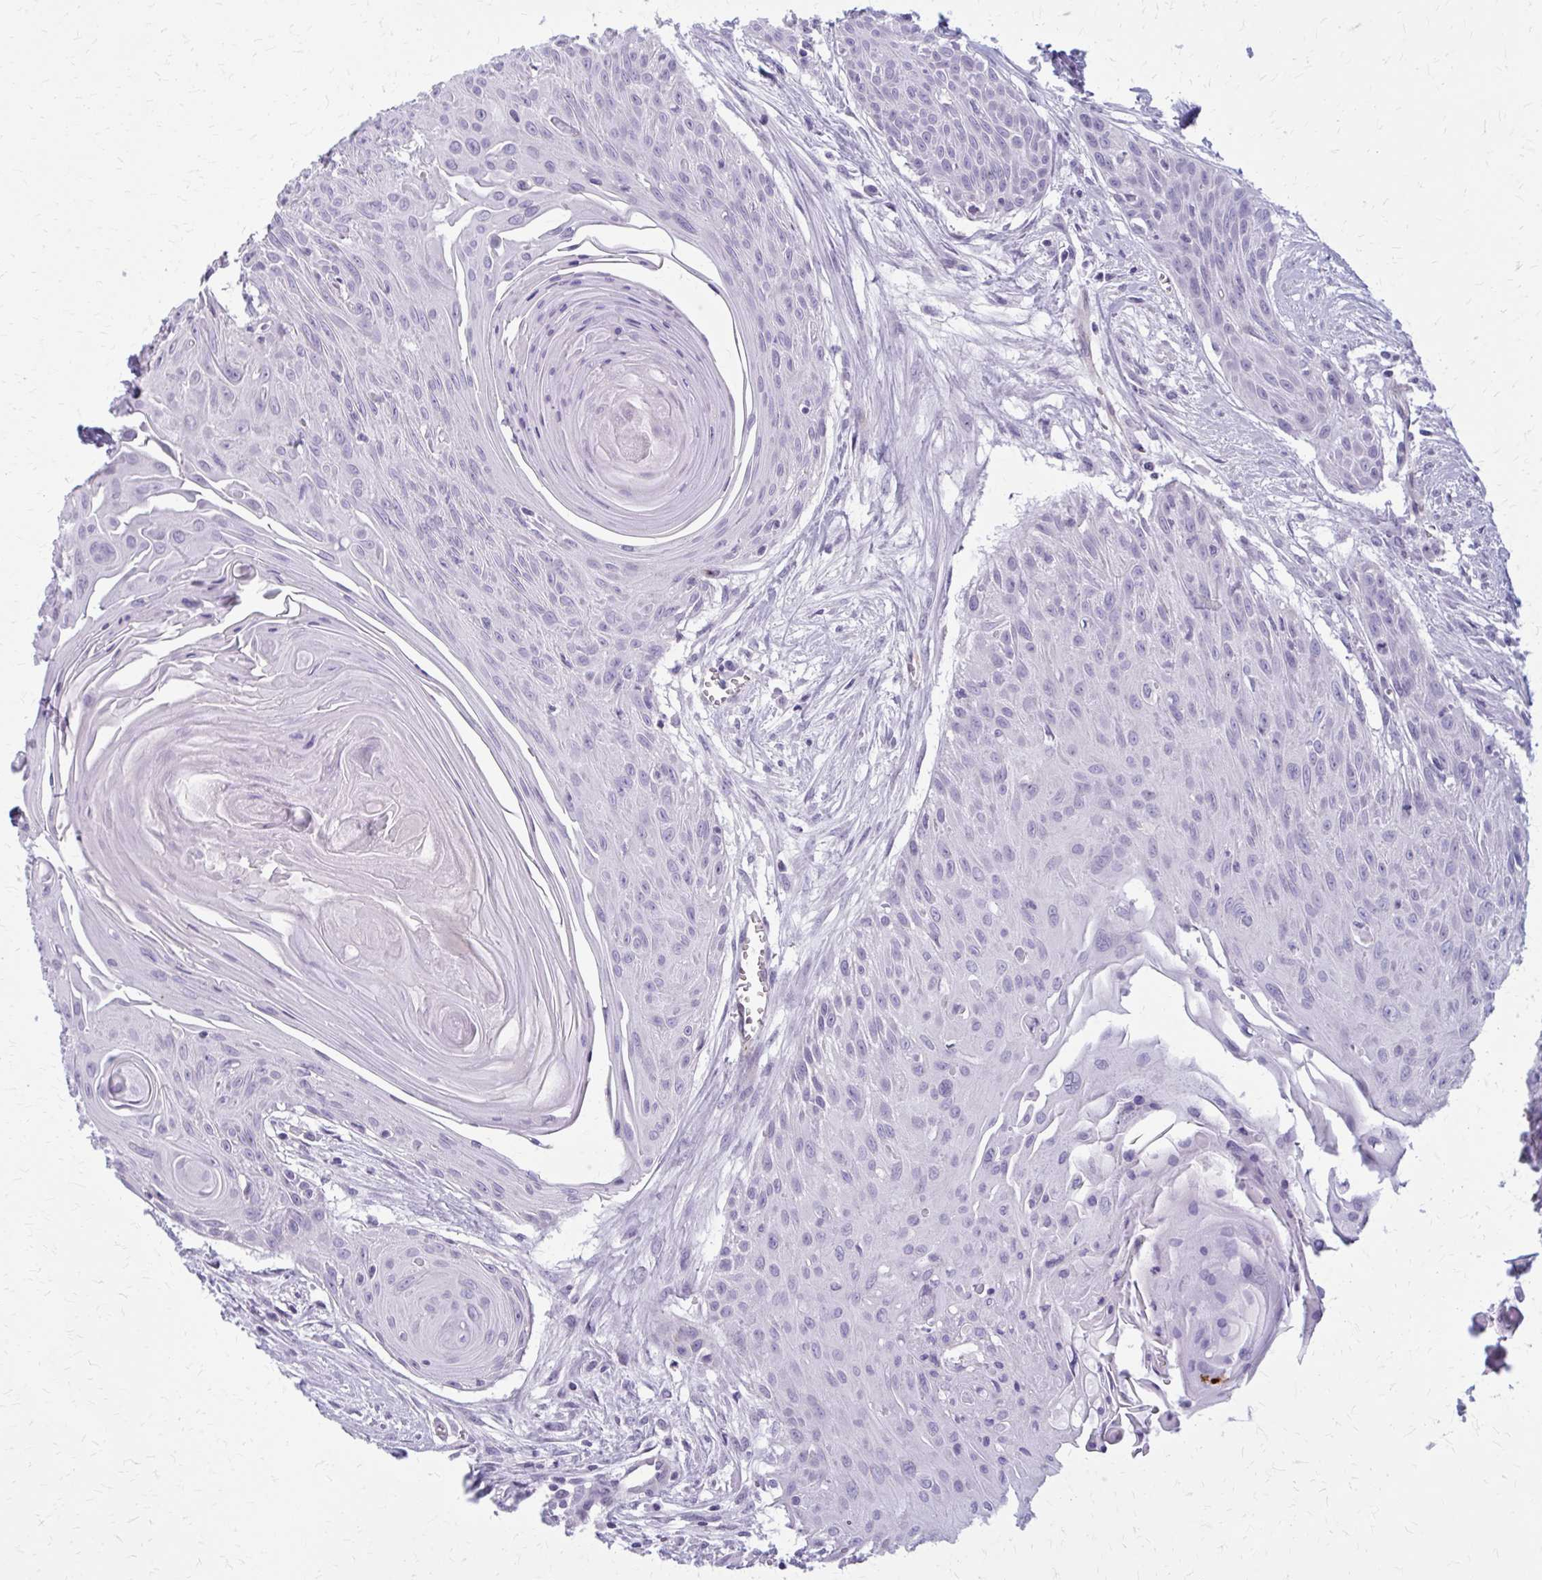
{"staining": {"intensity": "negative", "quantity": "none", "location": "none"}, "tissue": "head and neck cancer", "cell_type": "Tumor cells", "image_type": "cancer", "snomed": [{"axis": "morphology", "description": "Squamous cell carcinoma, NOS"}, {"axis": "topography", "description": "Lymph node"}, {"axis": "topography", "description": "Salivary gland"}, {"axis": "topography", "description": "Head-Neck"}], "caption": "Immunohistochemistry (IHC) photomicrograph of head and neck squamous cell carcinoma stained for a protein (brown), which shows no staining in tumor cells.", "gene": "CASQ2", "patient": {"sex": "female", "age": 74}}